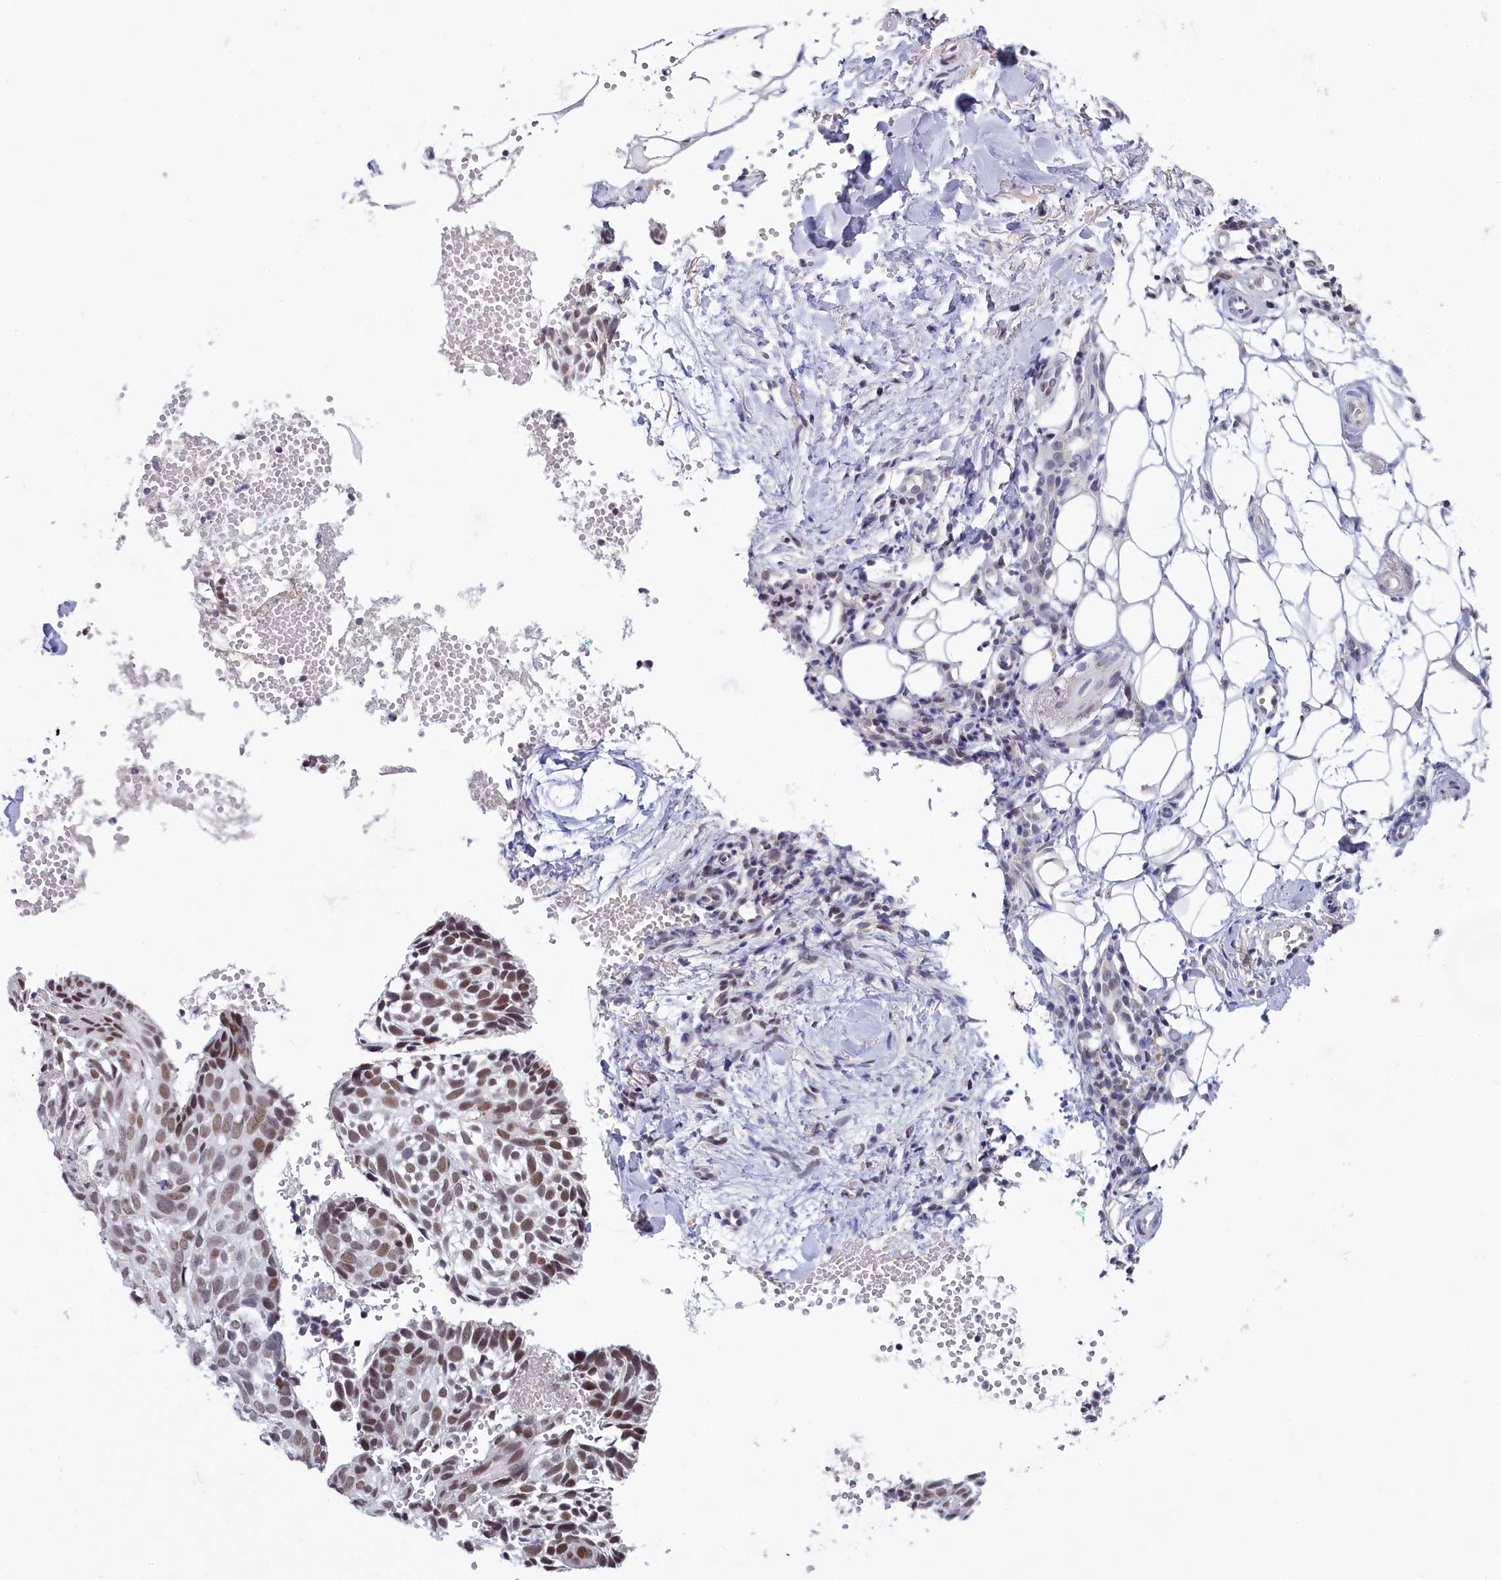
{"staining": {"intensity": "moderate", "quantity": "25%-75%", "location": "nuclear"}, "tissue": "skin cancer", "cell_type": "Tumor cells", "image_type": "cancer", "snomed": [{"axis": "morphology", "description": "Normal tissue, NOS"}, {"axis": "morphology", "description": "Basal cell carcinoma"}, {"axis": "topography", "description": "Skin"}], "caption": "This is an image of immunohistochemistry staining of skin cancer (basal cell carcinoma), which shows moderate staining in the nuclear of tumor cells.", "gene": "PPHLN1", "patient": {"sex": "male", "age": 66}}